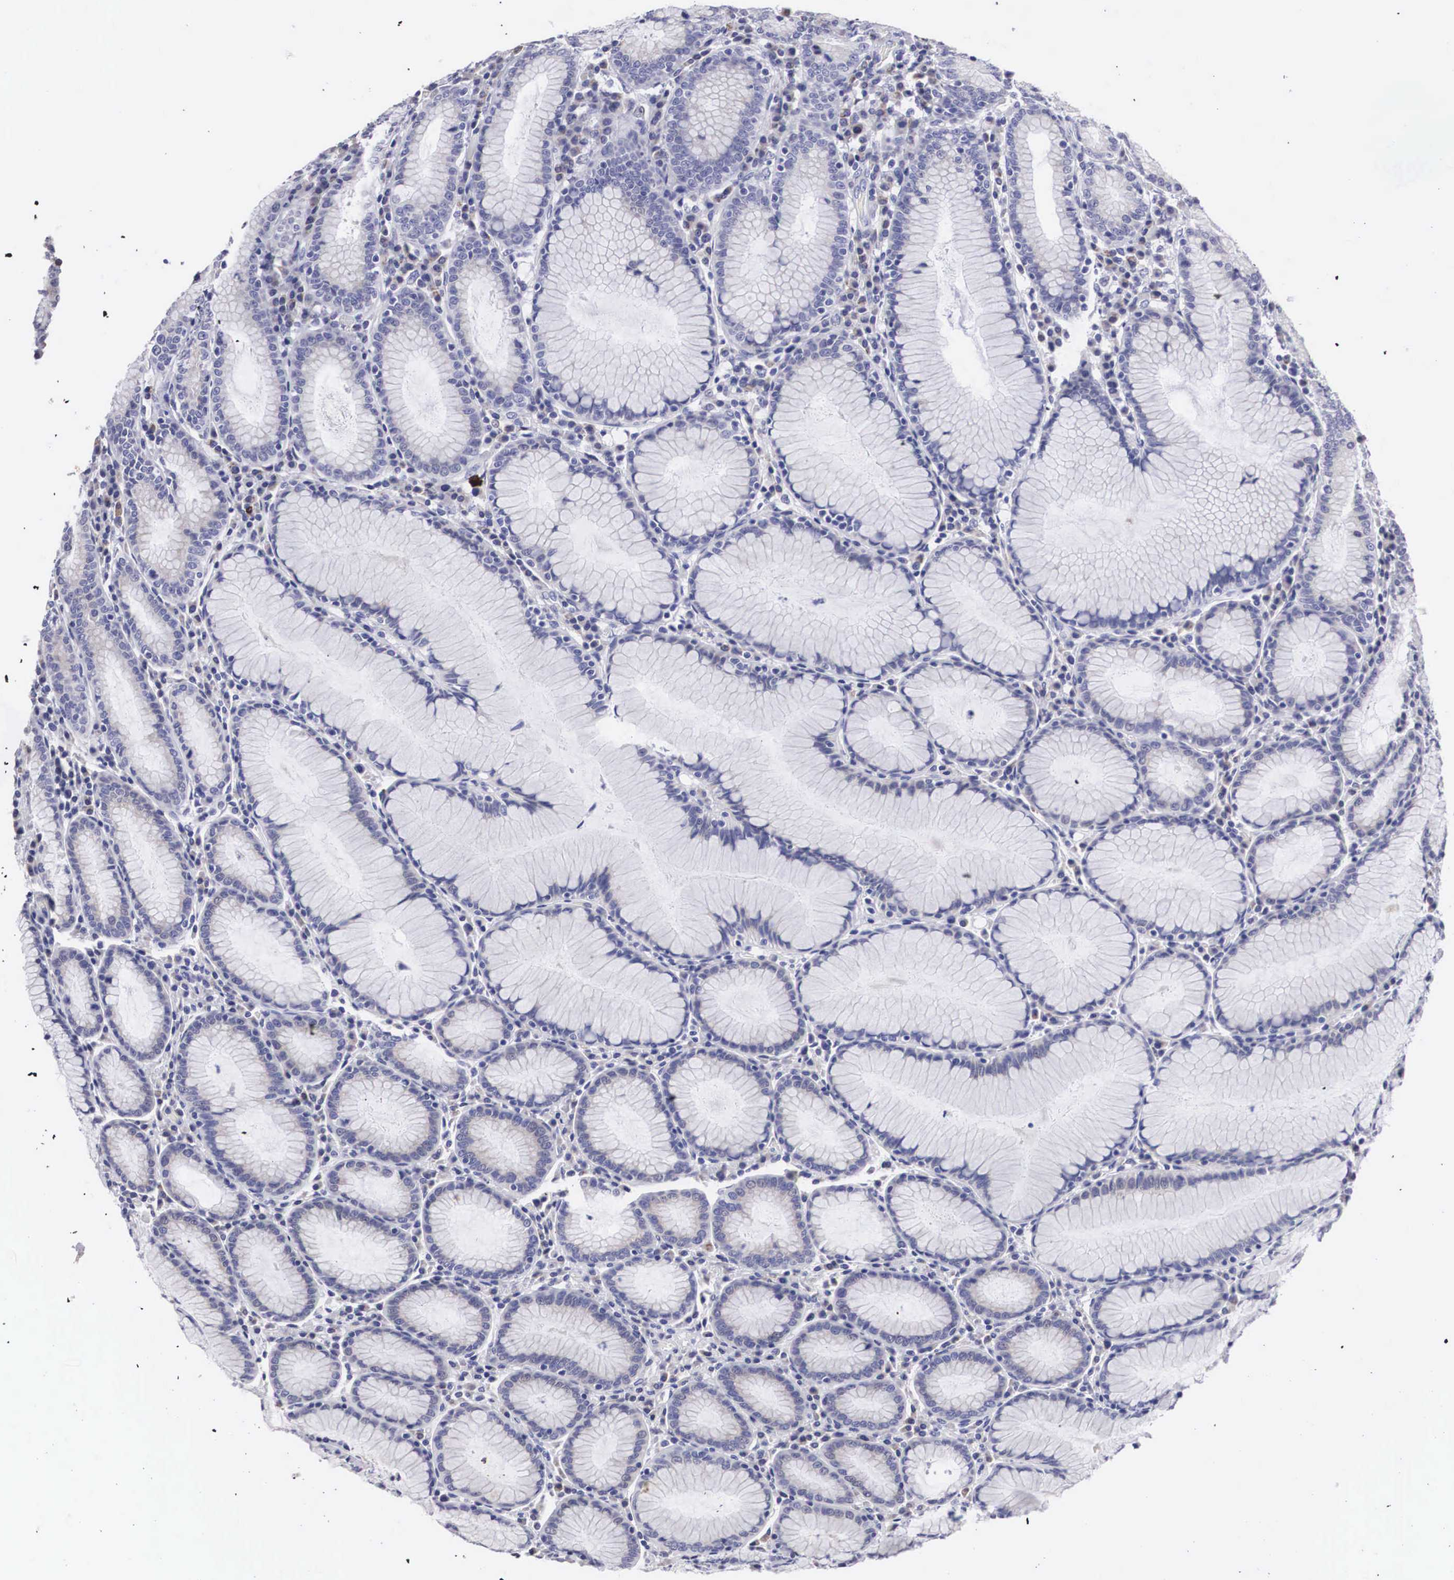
{"staining": {"intensity": "negative", "quantity": "none", "location": "none"}, "tissue": "stomach", "cell_type": "Glandular cells", "image_type": "normal", "snomed": [{"axis": "morphology", "description": "Normal tissue, NOS"}, {"axis": "topography", "description": "Stomach, lower"}], "caption": "DAB (3,3'-diaminobenzidine) immunohistochemical staining of unremarkable human stomach shows no significant expression in glandular cells.", "gene": "ARMCX3", "patient": {"sex": "female", "age": 43}}